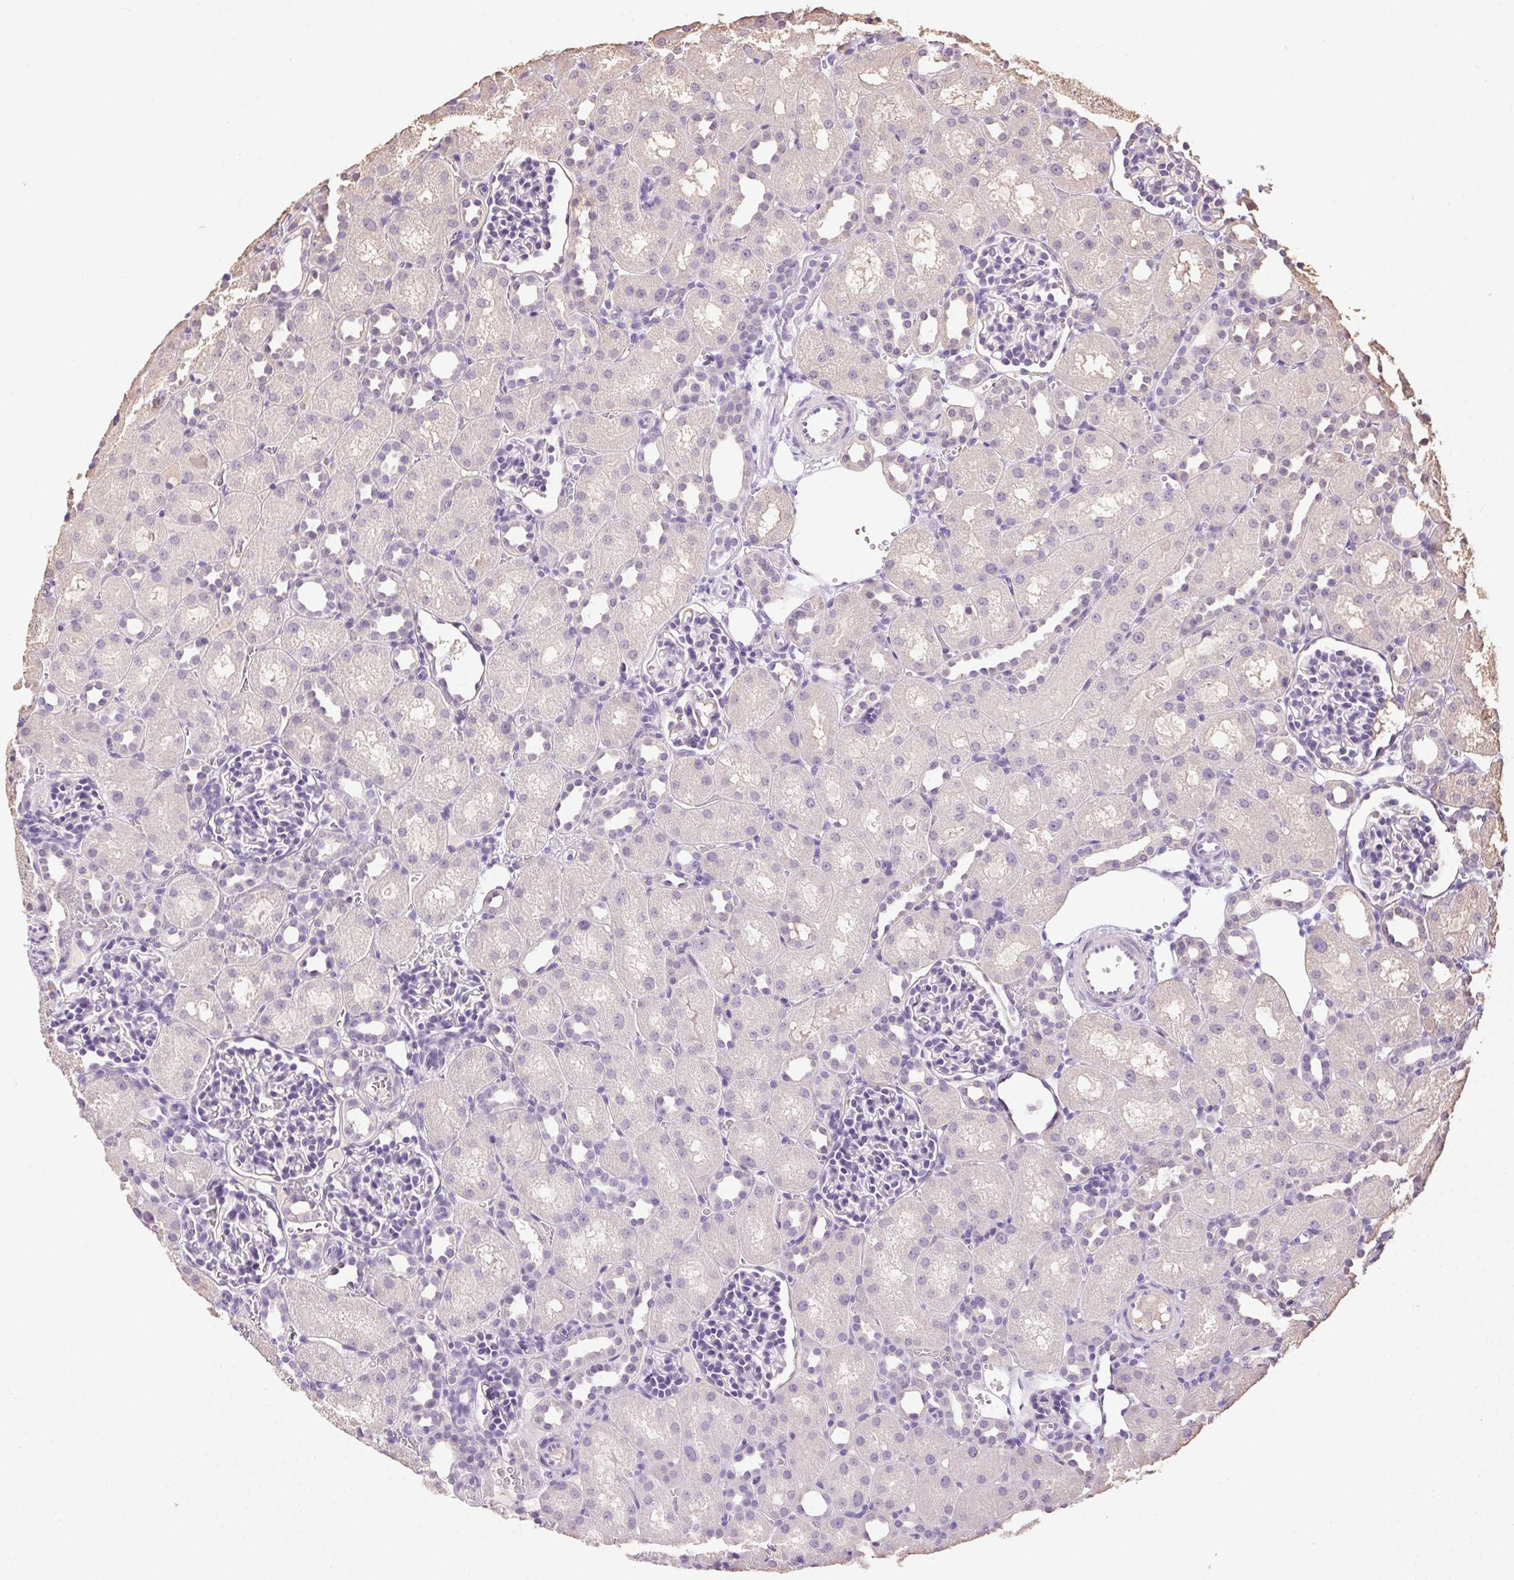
{"staining": {"intensity": "negative", "quantity": "none", "location": "none"}, "tissue": "kidney", "cell_type": "Cells in glomeruli", "image_type": "normal", "snomed": [{"axis": "morphology", "description": "Normal tissue, NOS"}, {"axis": "topography", "description": "Kidney"}], "caption": "Cells in glomeruli show no significant expression in normal kidney.", "gene": "SYCE2", "patient": {"sex": "male", "age": 1}}